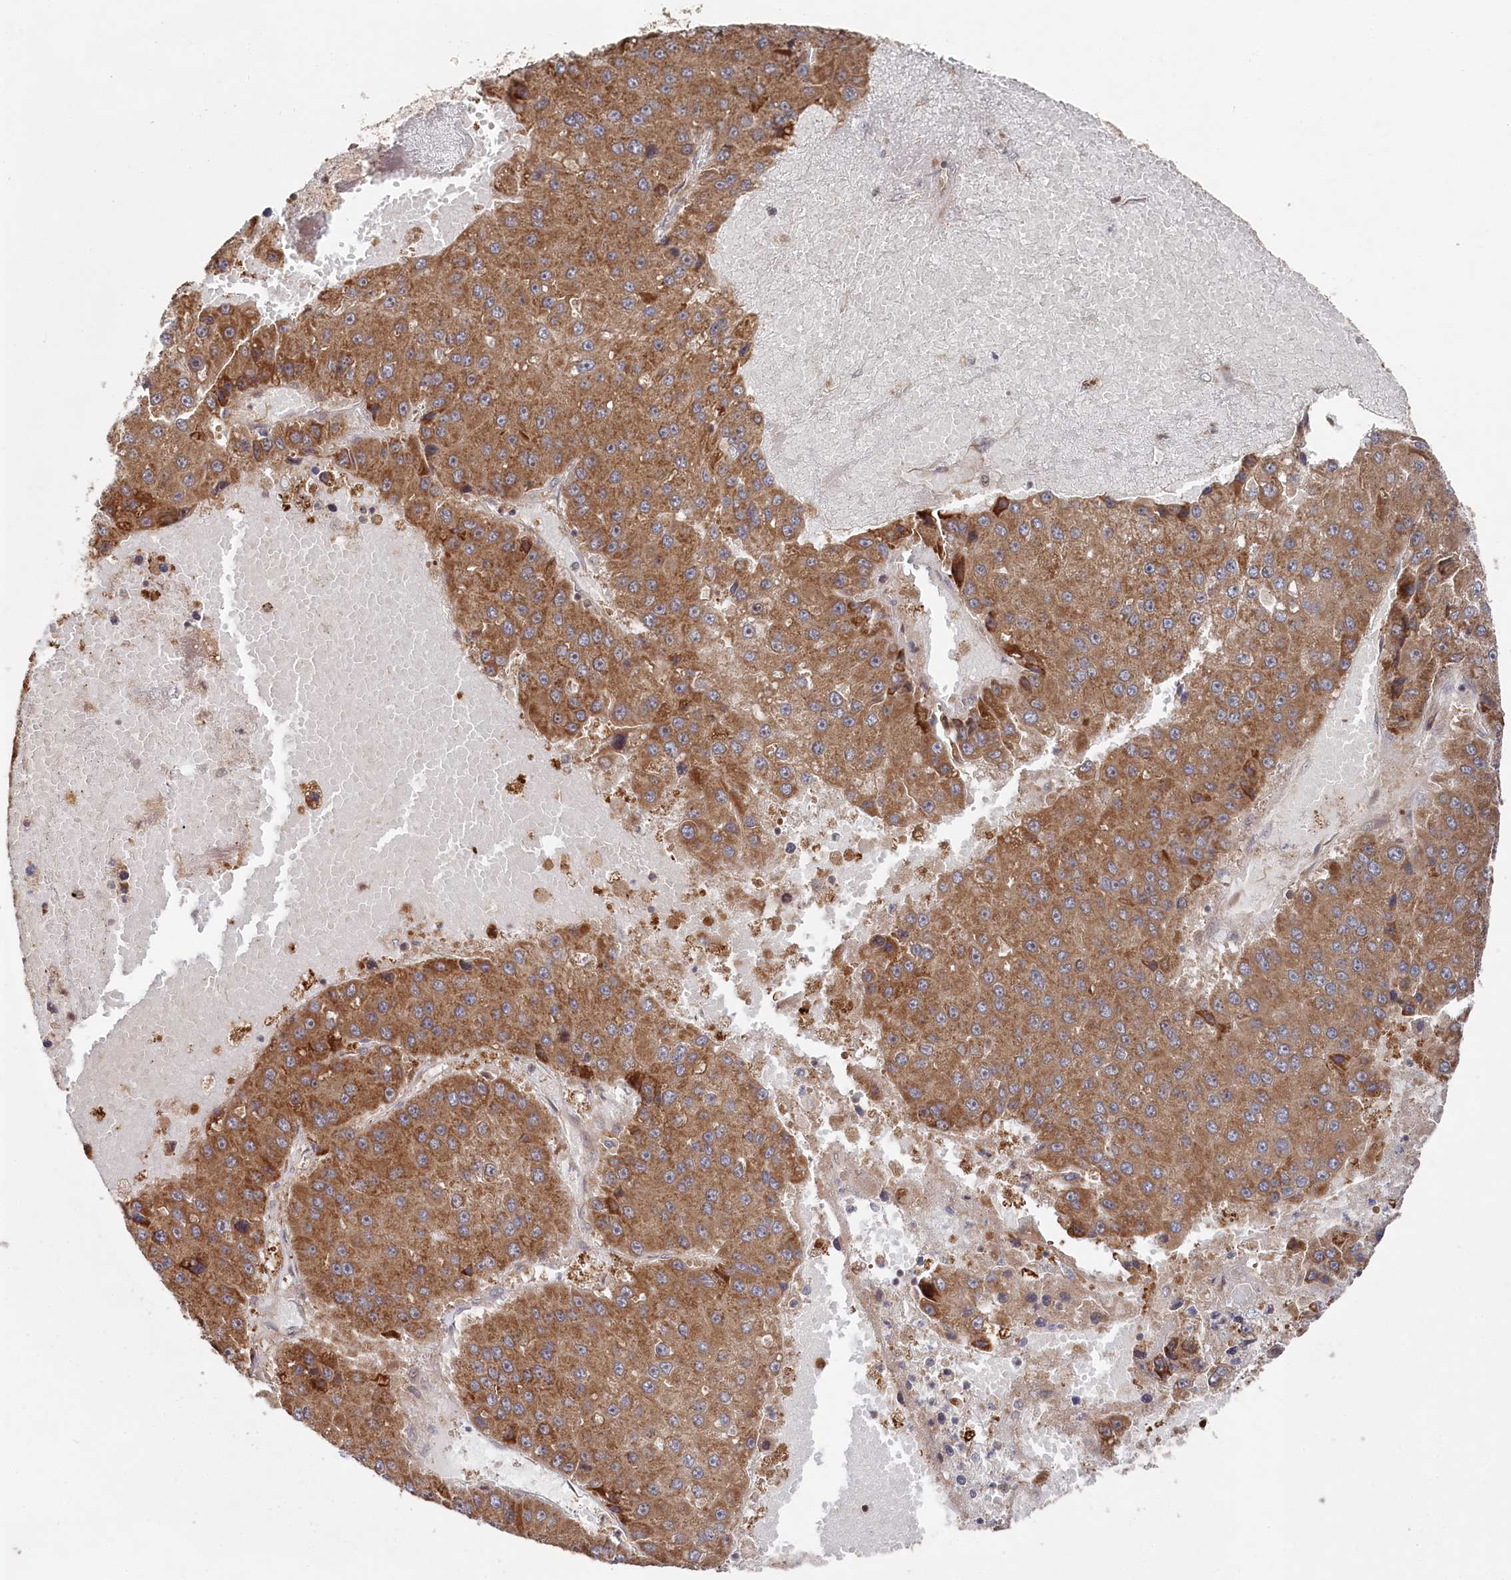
{"staining": {"intensity": "strong", "quantity": ">75%", "location": "cytoplasmic/membranous"}, "tissue": "liver cancer", "cell_type": "Tumor cells", "image_type": "cancer", "snomed": [{"axis": "morphology", "description": "Carcinoma, Hepatocellular, NOS"}, {"axis": "topography", "description": "Liver"}], "caption": "Hepatocellular carcinoma (liver) tissue shows strong cytoplasmic/membranous staining in about >75% of tumor cells, visualized by immunohistochemistry.", "gene": "WAPL", "patient": {"sex": "female", "age": 73}}